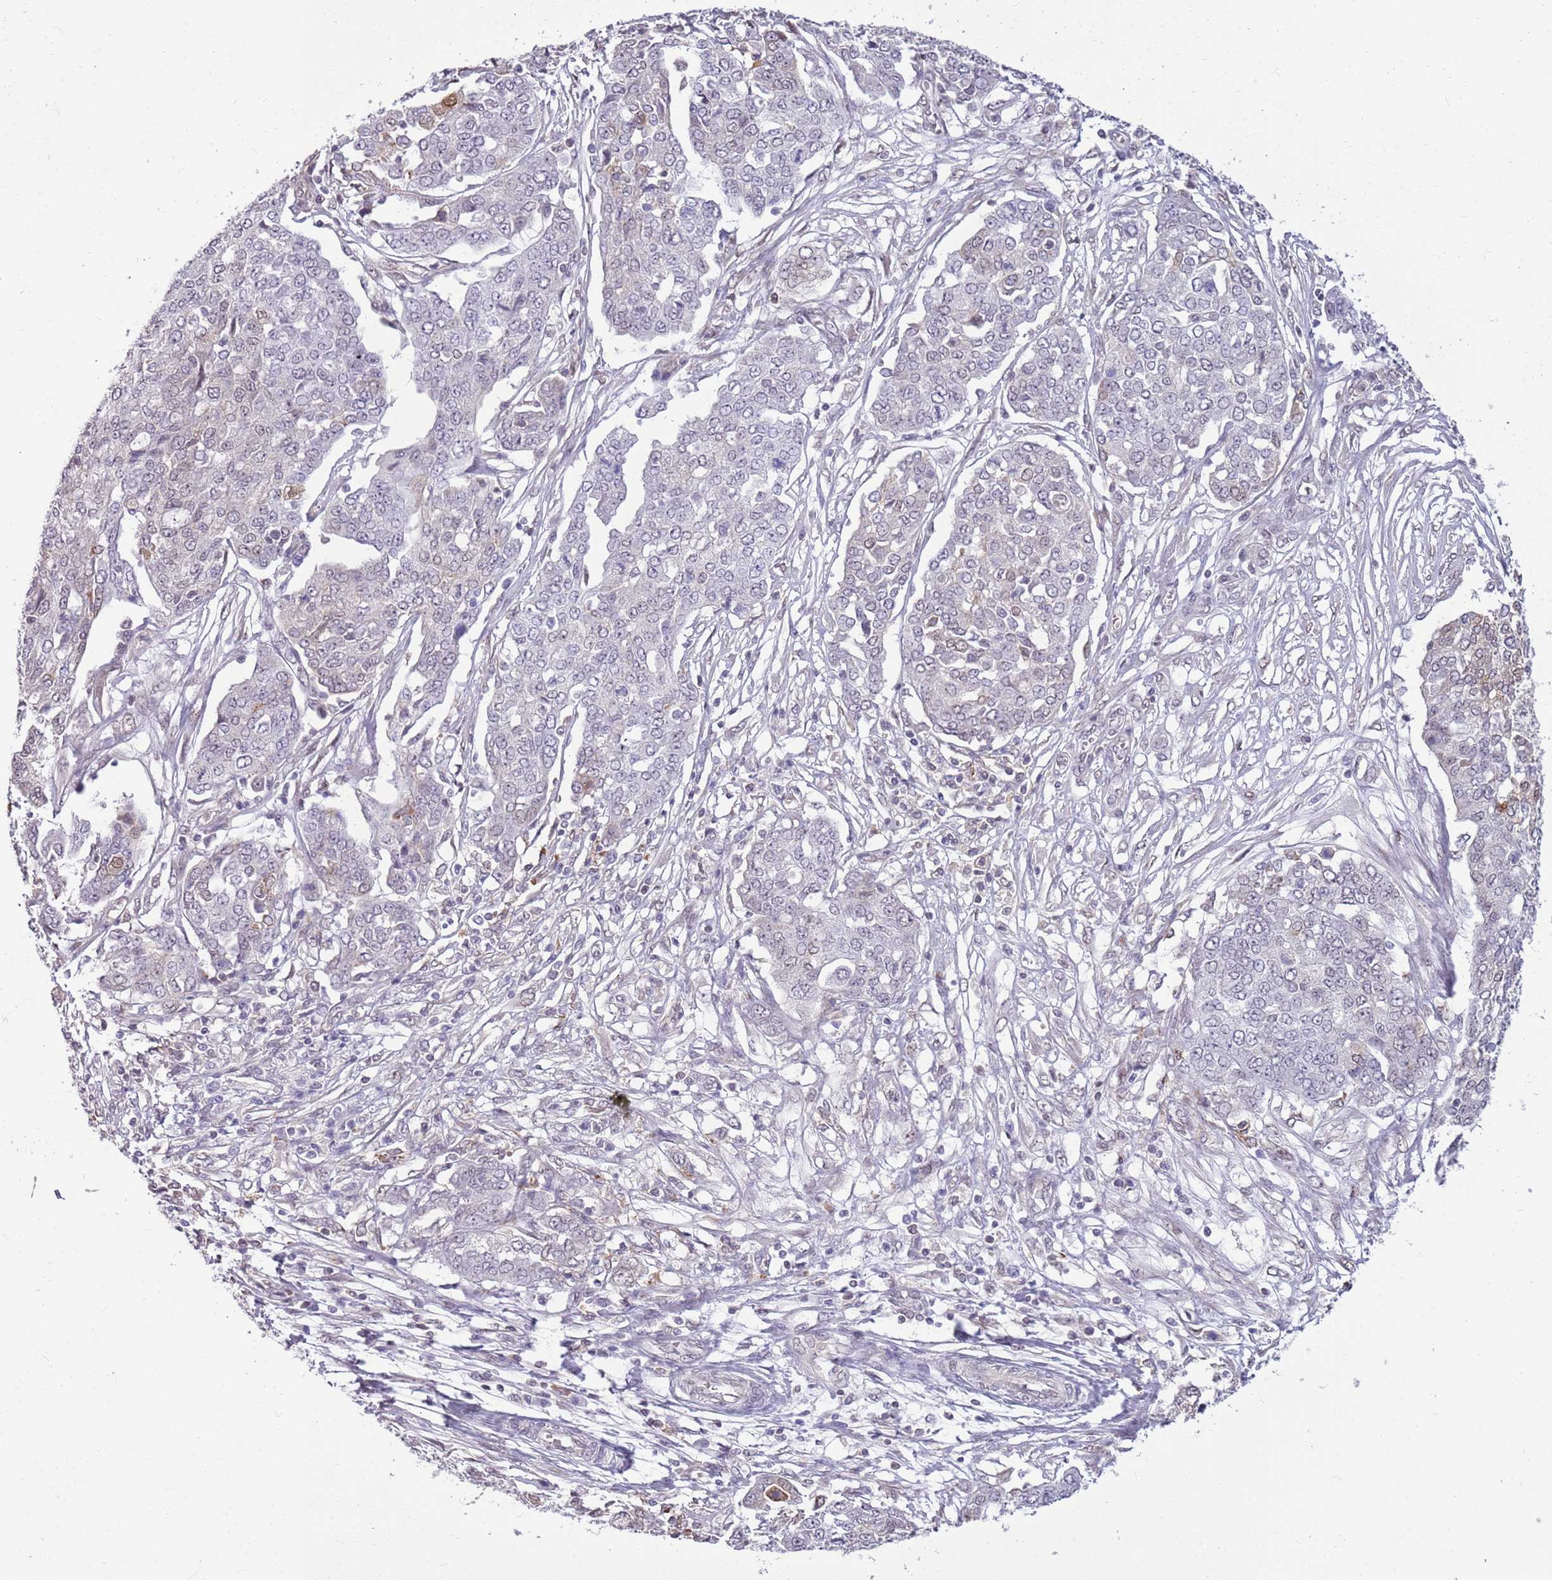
{"staining": {"intensity": "moderate", "quantity": "<25%", "location": "nuclear"}, "tissue": "ovarian cancer", "cell_type": "Tumor cells", "image_type": "cancer", "snomed": [{"axis": "morphology", "description": "Cystadenocarcinoma, serous, NOS"}, {"axis": "topography", "description": "Soft tissue"}, {"axis": "topography", "description": "Ovary"}], "caption": "A brown stain shows moderate nuclear staining of a protein in human ovarian cancer tumor cells.", "gene": "DHX32", "patient": {"sex": "female", "age": 57}}